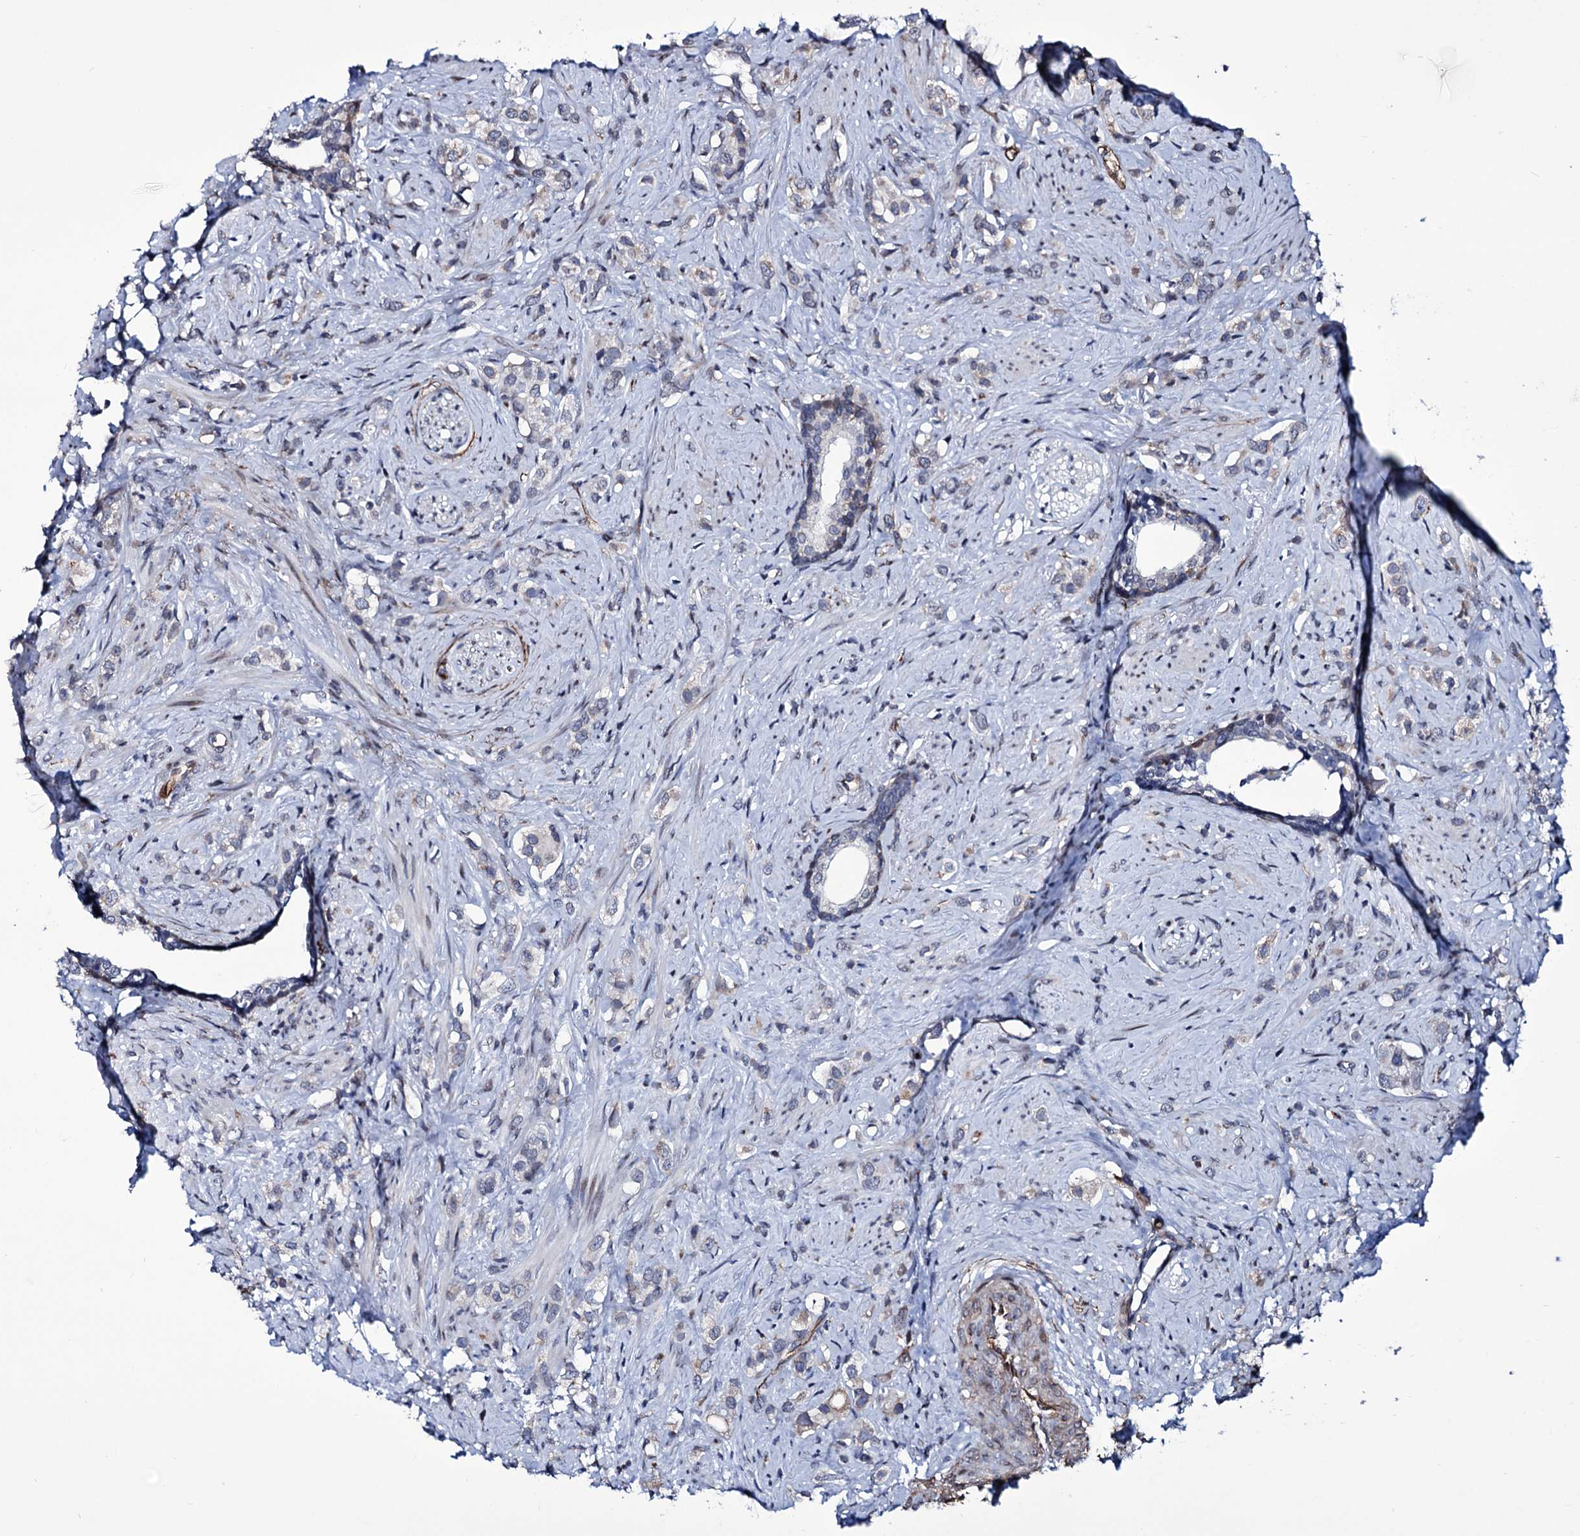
{"staining": {"intensity": "negative", "quantity": "none", "location": "none"}, "tissue": "prostate cancer", "cell_type": "Tumor cells", "image_type": "cancer", "snomed": [{"axis": "morphology", "description": "Adenocarcinoma, High grade"}, {"axis": "topography", "description": "Prostate"}], "caption": "Immunohistochemical staining of prostate high-grade adenocarcinoma displays no significant staining in tumor cells.", "gene": "ZC3H12C", "patient": {"sex": "male", "age": 63}}